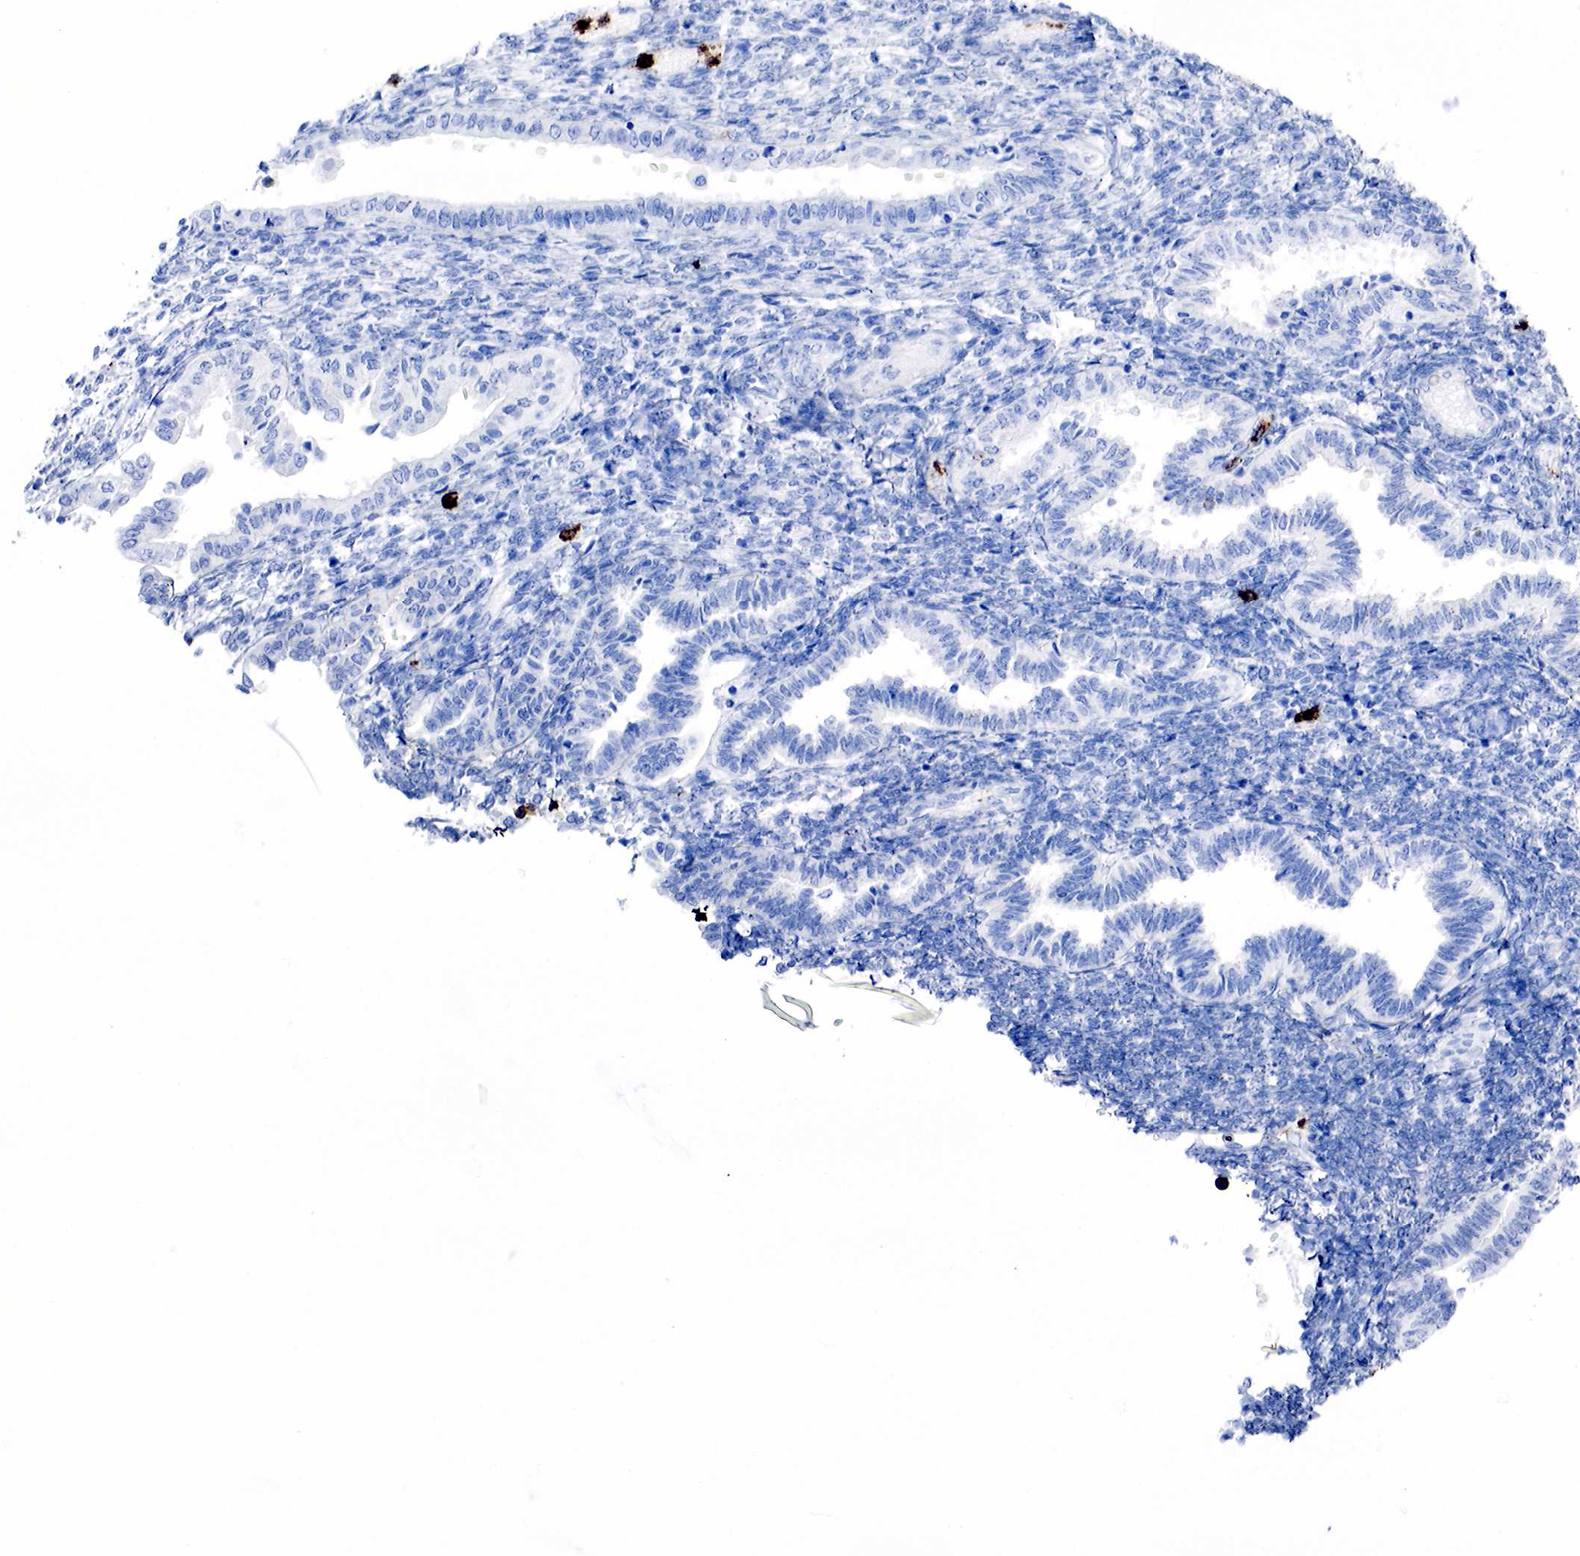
{"staining": {"intensity": "negative", "quantity": "none", "location": "none"}, "tissue": "endometrium", "cell_type": "Cells in endometrial stroma", "image_type": "normal", "snomed": [{"axis": "morphology", "description": "Normal tissue, NOS"}, {"axis": "topography", "description": "Endometrium"}], "caption": "IHC photomicrograph of benign human endometrium stained for a protein (brown), which demonstrates no expression in cells in endometrial stroma.", "gene": "FUT4", "patient": {"sex": "female", "age": 36}}